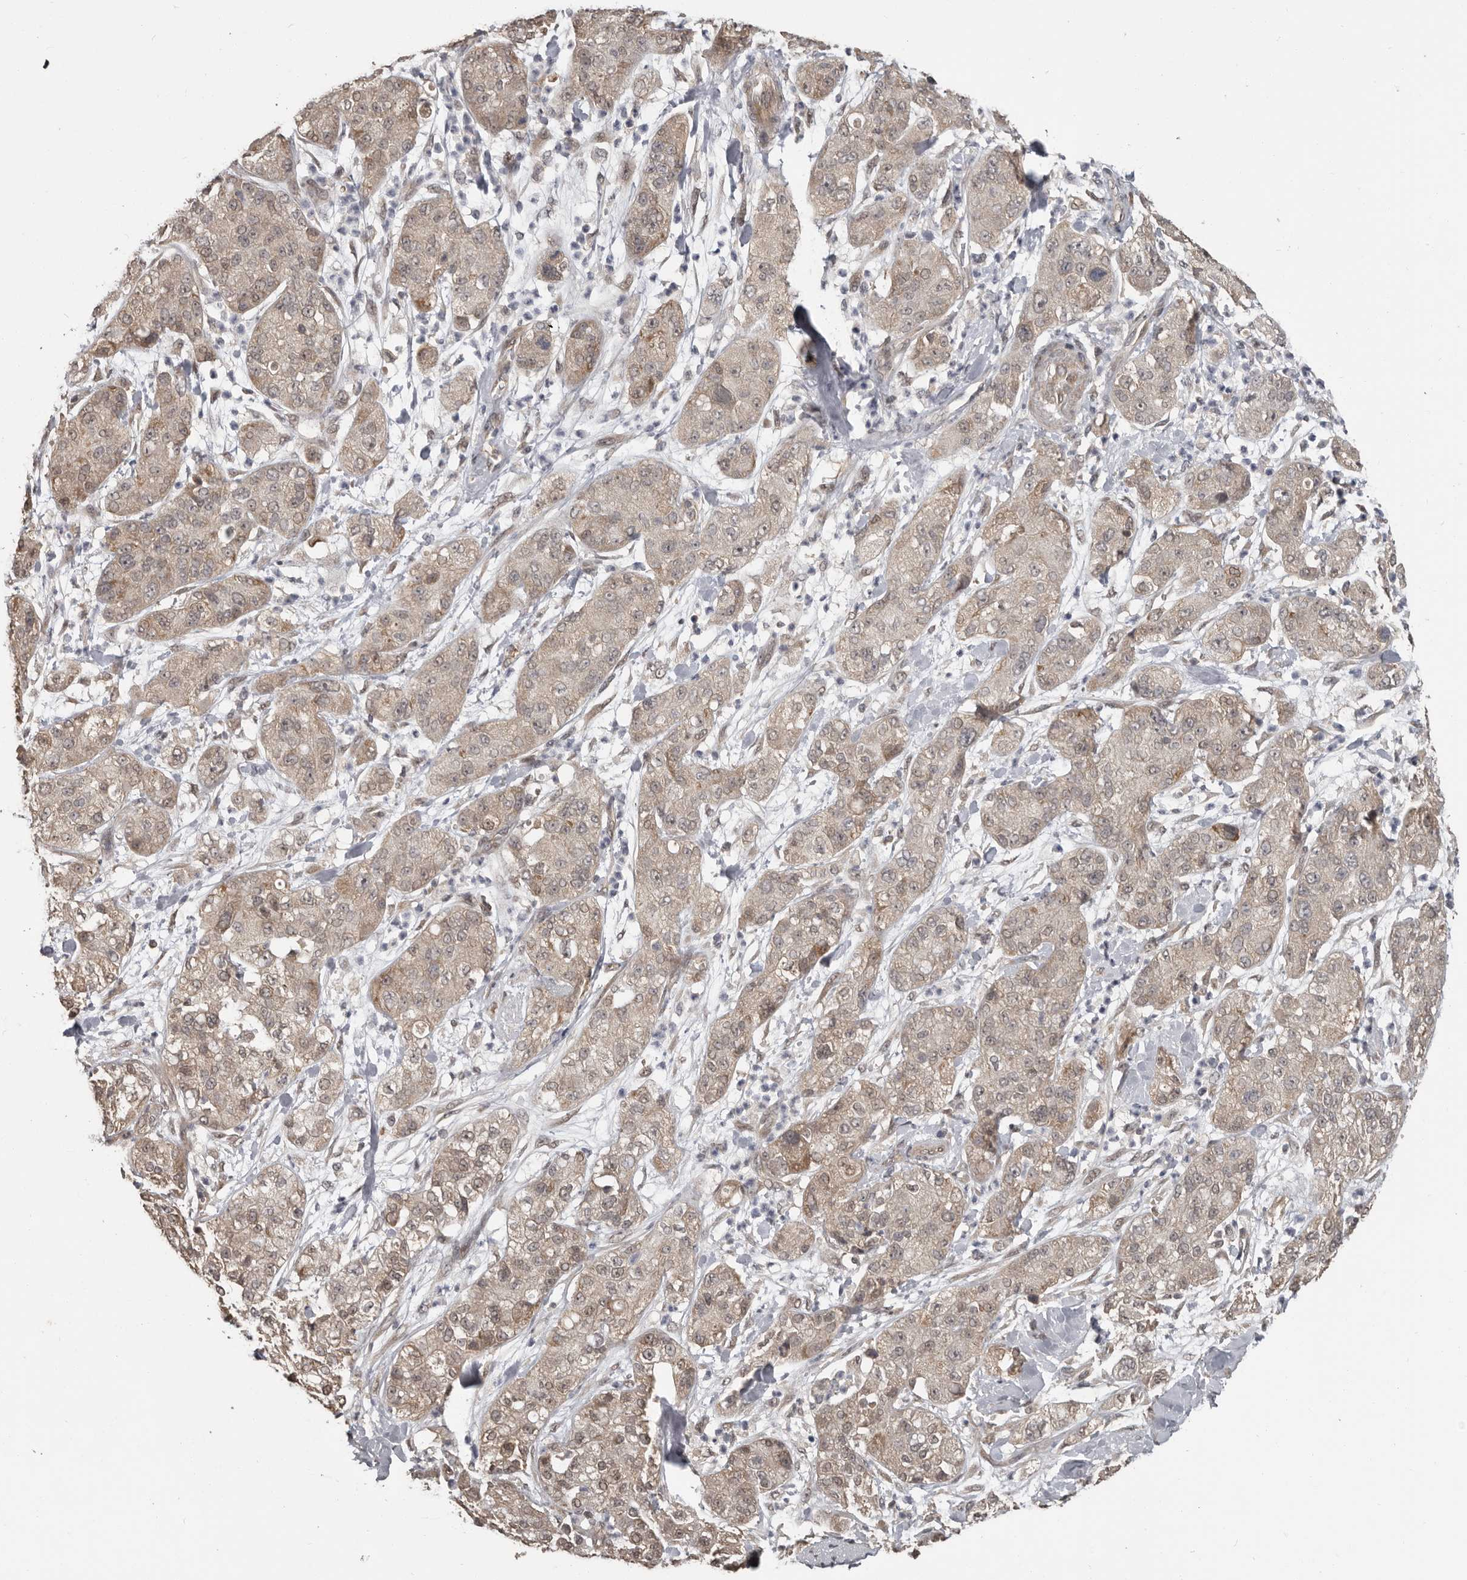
{"staining": {"intensity": "moderate", "quantity": ">75%", "location": "cytoplasmic/membranous"}, "tissue": "pancreatic cancer", "cell_type": "Tumor cells", "image_type": "cancer", "snomed": [{"axis": "morphology", "description": "Adenocarcinoma, NOS"}, {"axis": "topography", "description": "Pancreas"}], "caption": "Protein expression by immunohistochemistry (IHC) reveals moderate cytoplasmic/membranous positivity in approximately >75% of tumor cells in pancreatic cancer. Ihc stains the protein of interest in brown and the nuclei are stained blue.", "gene": "ZFP14", "patient": {"sex": "female", "age": 78}}